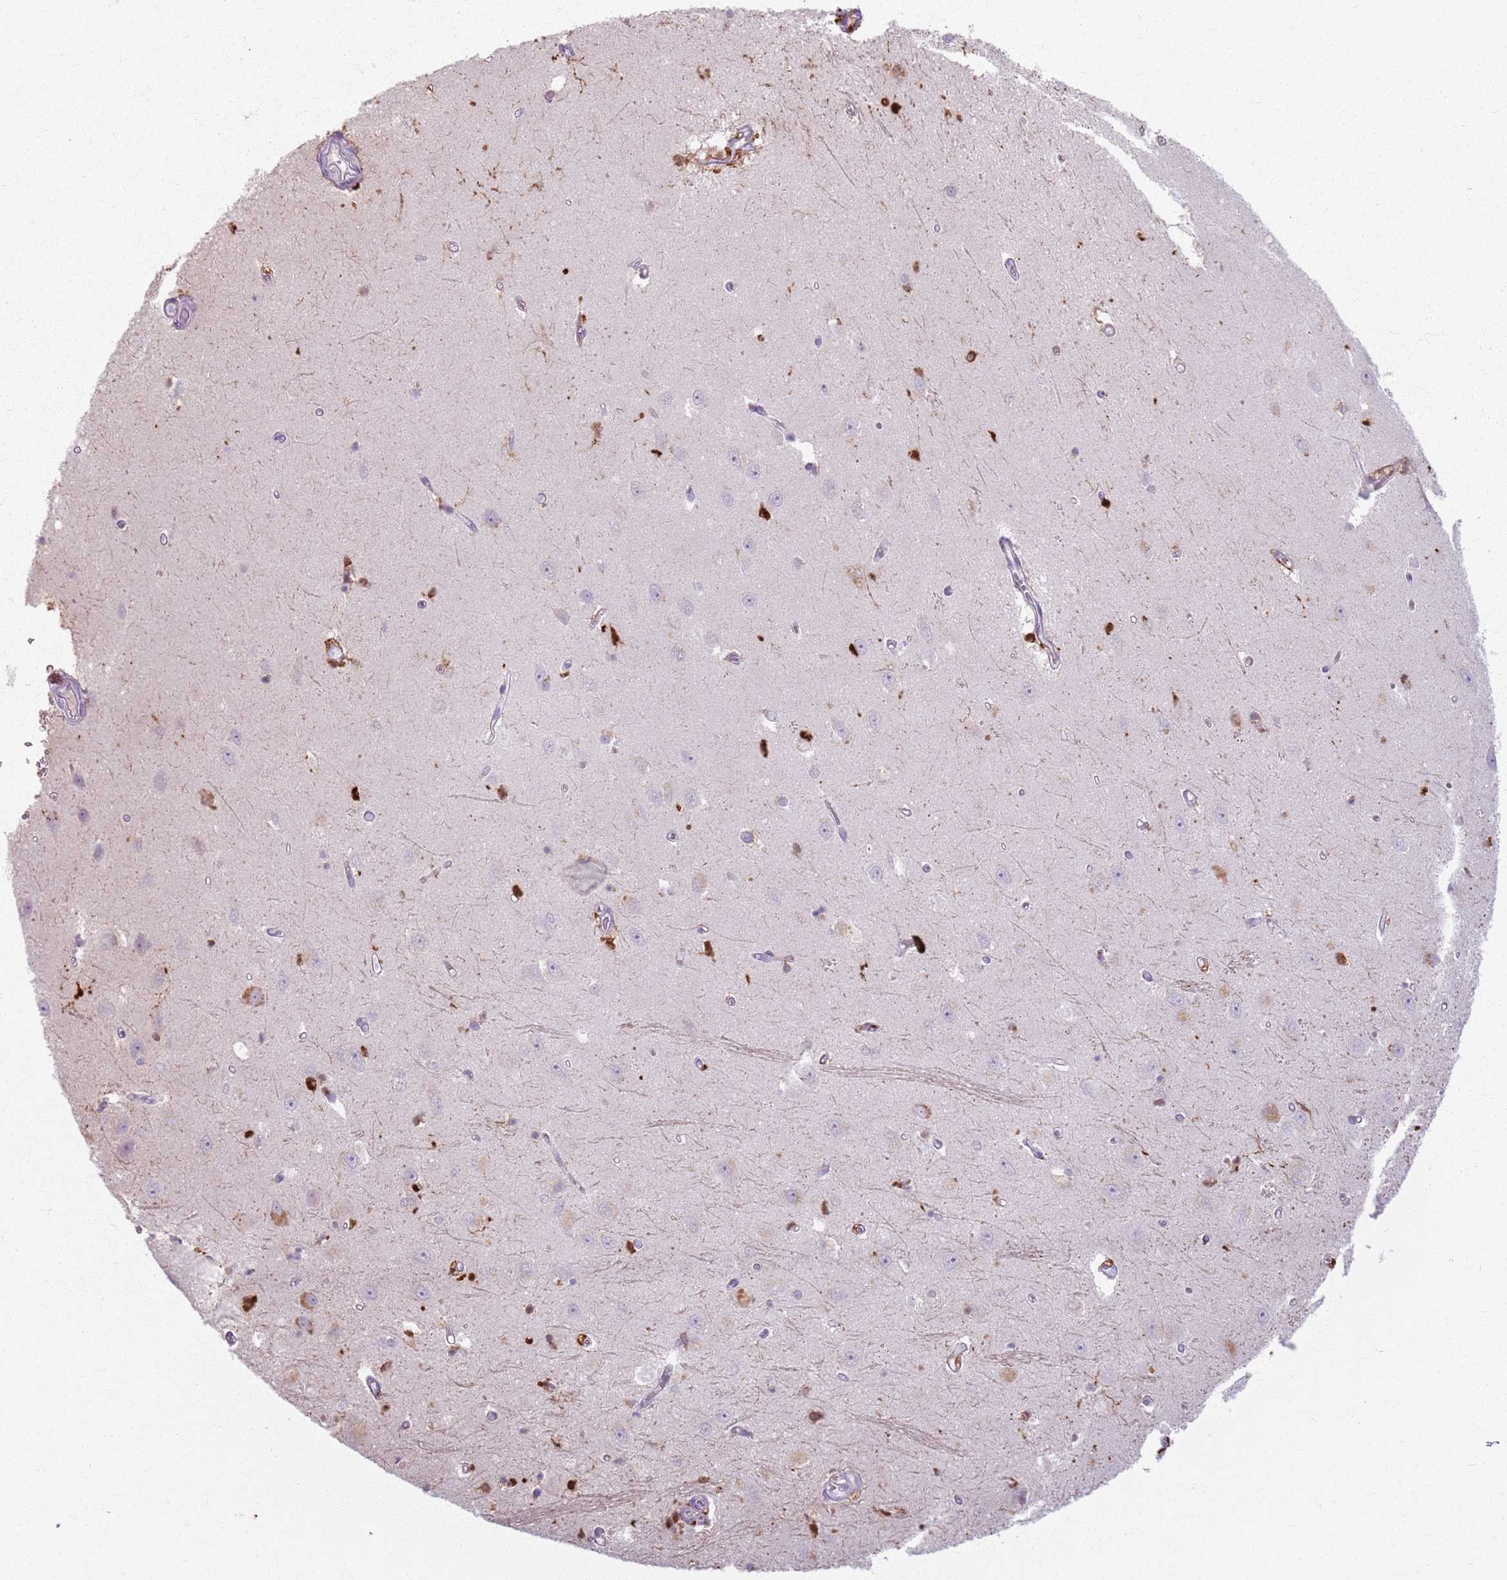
{"staining": {"intensity": "negative", "quantity": "none", "location": "none"}, "tissue": "hippocampus", "cell_type": "Glial cells", "image_type": "normal", "snomed": [{"axis": "morphology", "description": "Normal tissue, NOS"}, {"axis": "topography", "description": "Hippocampus"}], "caption": "Protein analysis of normal hippocampus displays no significant positivity in glial cells. (Brightfield microscopy of DAB immunohistochemistry (IHC) at high magnification).", "gene": "GDPGP1", "patient": {"sex": "female", "age": 64}}